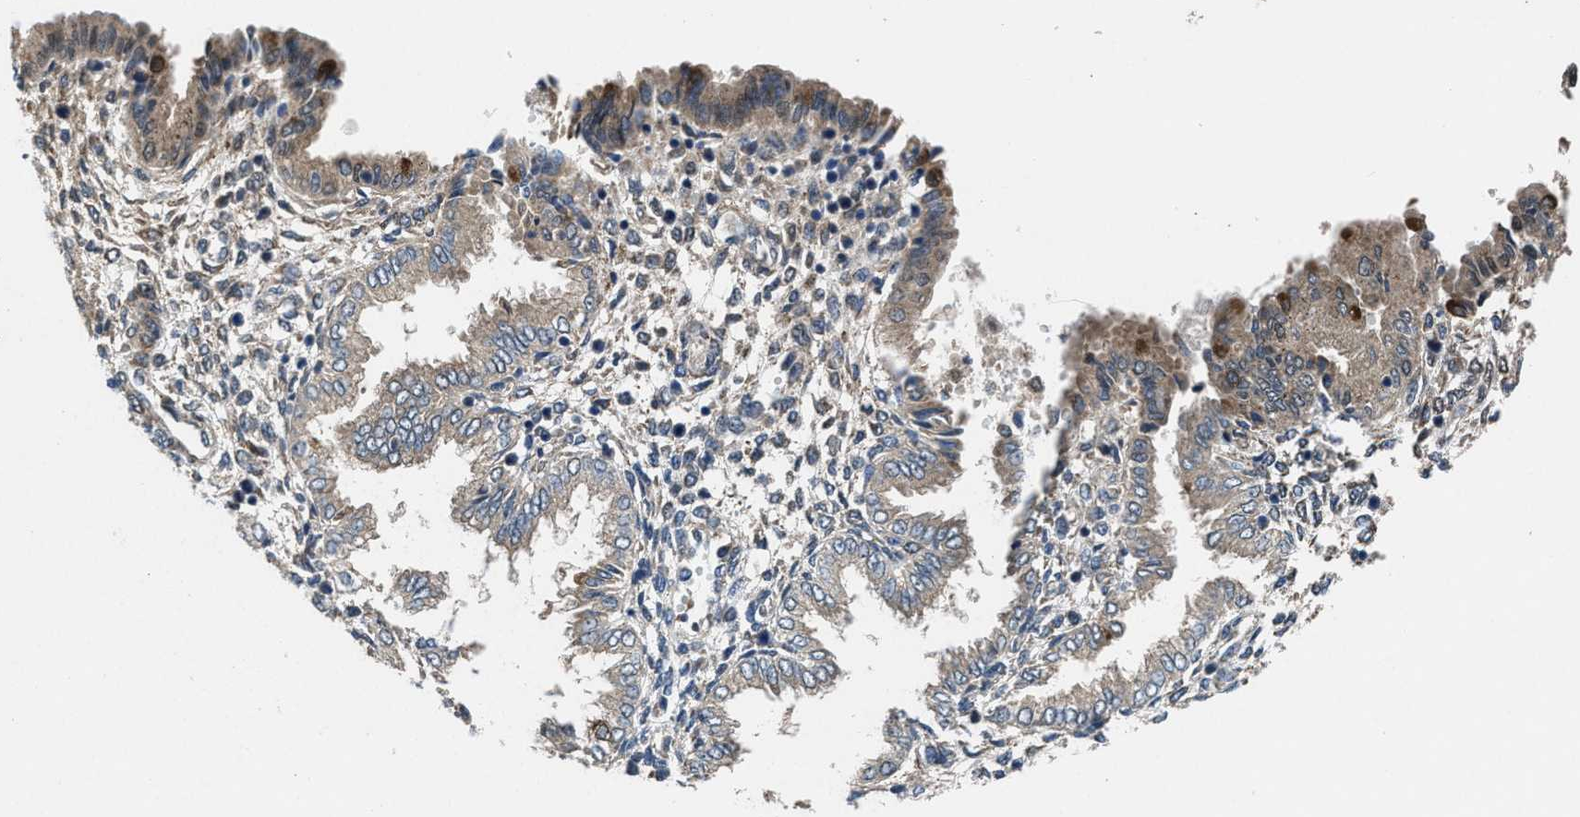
{"staining": {"intensity": "weak", "quantity": "25%-75%", "location": "cytoplasmic/membranous"}, "tissue": "endometrium", "cell_type": "Cells in endometrial stroma", "image_type": "normal", "snomed": [{"axis": "morphology", "description": "Normal tissue, NOS"}, {"axis": "topography", "description": "Endometrium"}], "caption": "Cells in endometrial stroma show low levels of weak cytoplasmic/membranous positivity in about 25%-75% of cells in benign human endometrium.", "gene": "PDP1", "patient": {"sex": "female", "age": 33}}